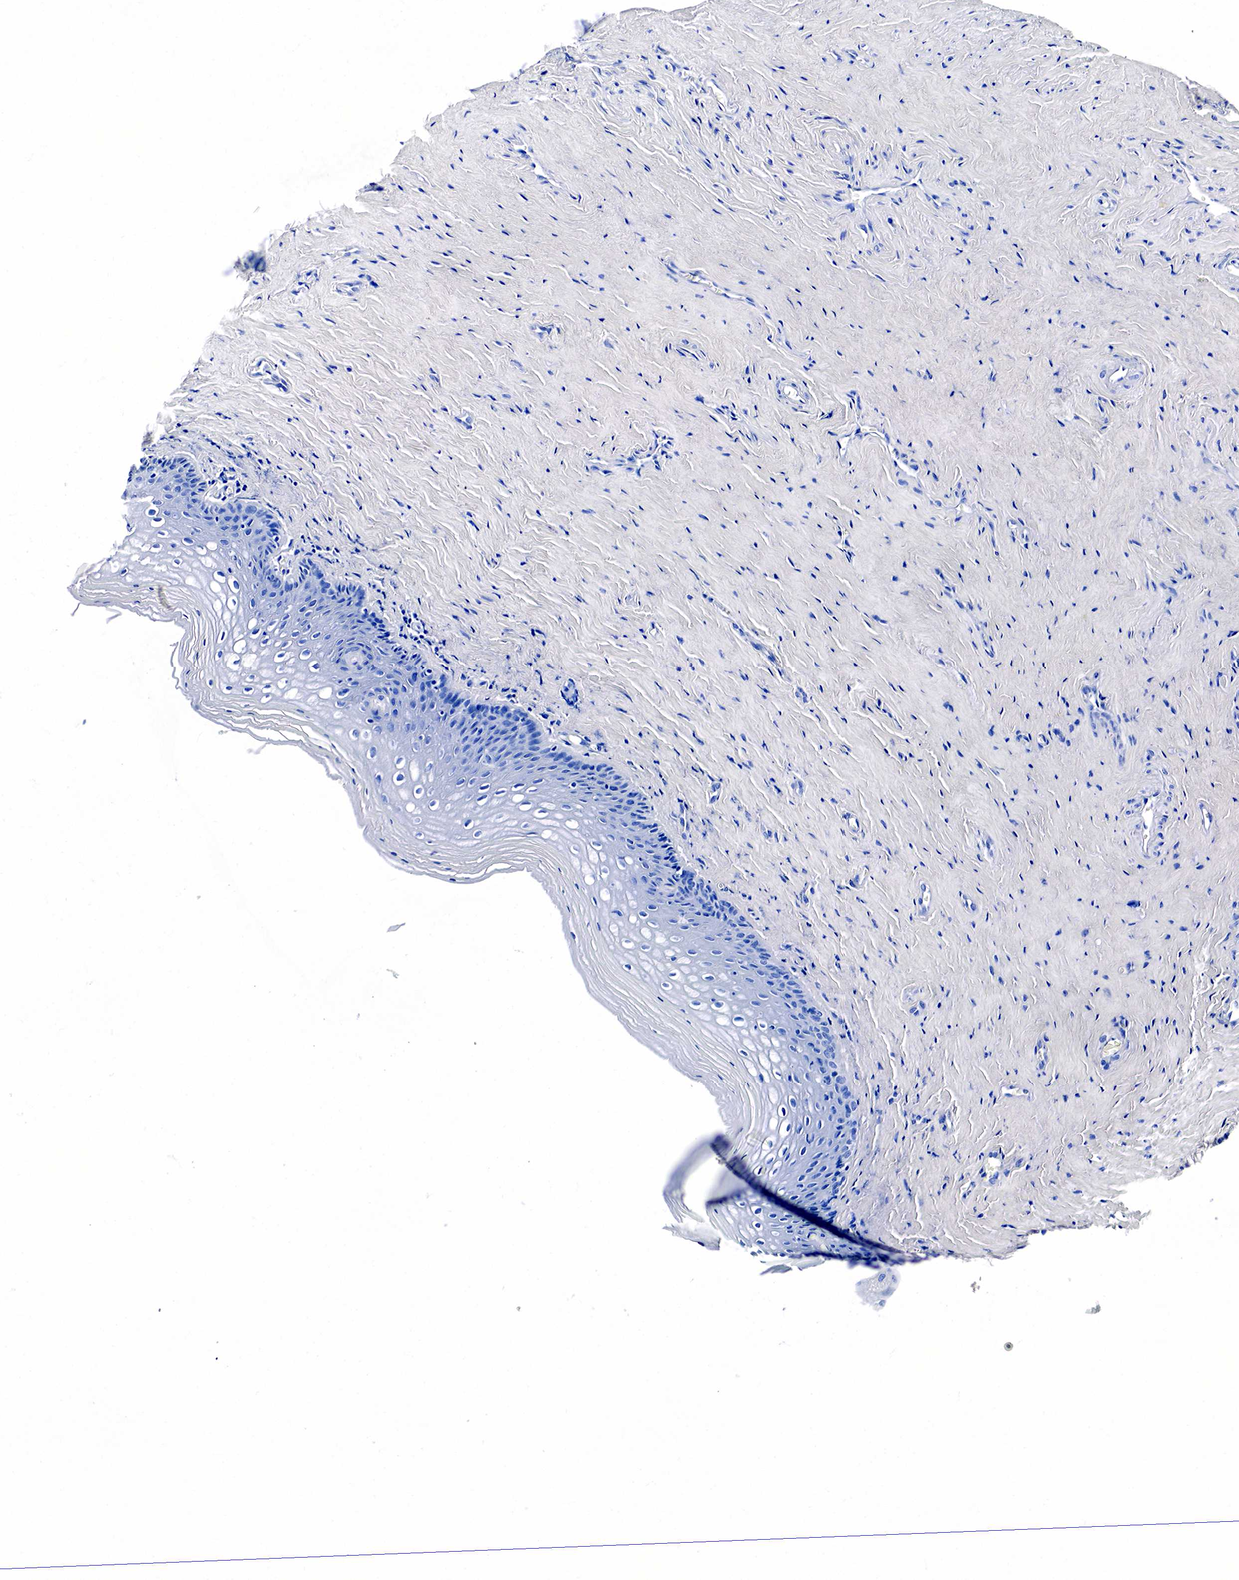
{"staining": {"intensity": "negative", "quantity": "none", "location": "none"}, "tissue": "vagina", "cell_type": "Squamous epithelial cells", "image_type": "normal", "snomed": [{"axis": "morphology", "description": "Normal tissue, NOS"}, {"axis": "topography", "description": "Vagina"}], "caption": "Histopathology image shows no protein expression in squamous epithelial cells of unremarkable vagina. The staining was performed using DAB (3,3'-diaminobenzidine) to visualize the protein expression in brown, while the nuclei were stained in blue with hematoxylin (Magnification: 20x).", "gene": "KLK3", "patient": {"sex": "female", "age": 46}}